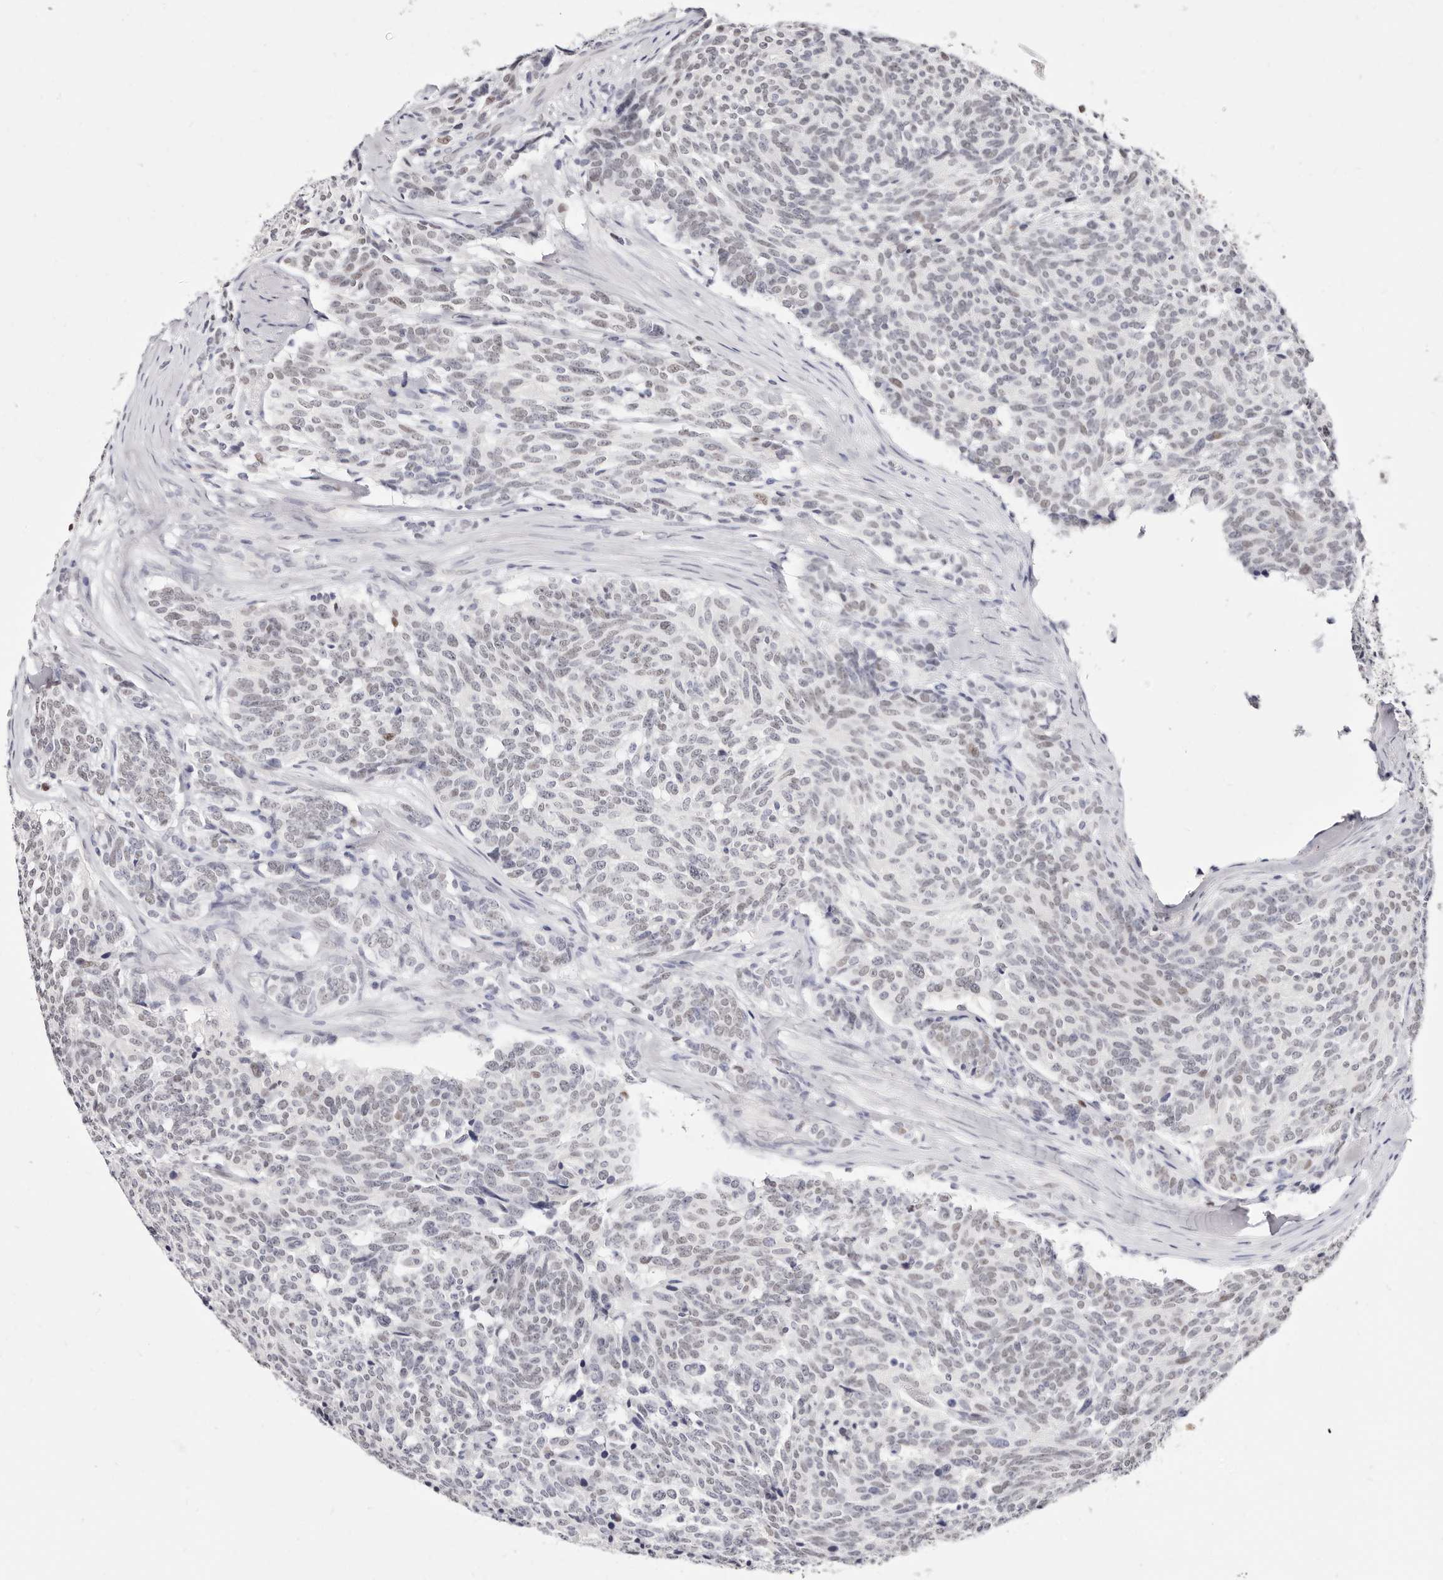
{"staining": {"intensity": "negative", "quantity": "none", "location": "none"}, "tissue": "carcinoid", "cell_type": "Tumor cells", "image_type": "cancer", "snomed": [{"axis": "morphology", "description": "Carcinoid, malignant, NOS"}, {"axis": "topography", "description": "Lung"}], "caption": "This histopathology image is of malignant carcinoid stained with IHC to label a protein in brown with the nuclei are counter-stained blue. There is no staining in tumor cells. The staining is performed using DAB (3,3'-diaminobenzidine) brown chromogen with nuclei counter-stained in using hematoxylin.", "gene": "TKT", "patient": {"sex": "female", "age": 46}}